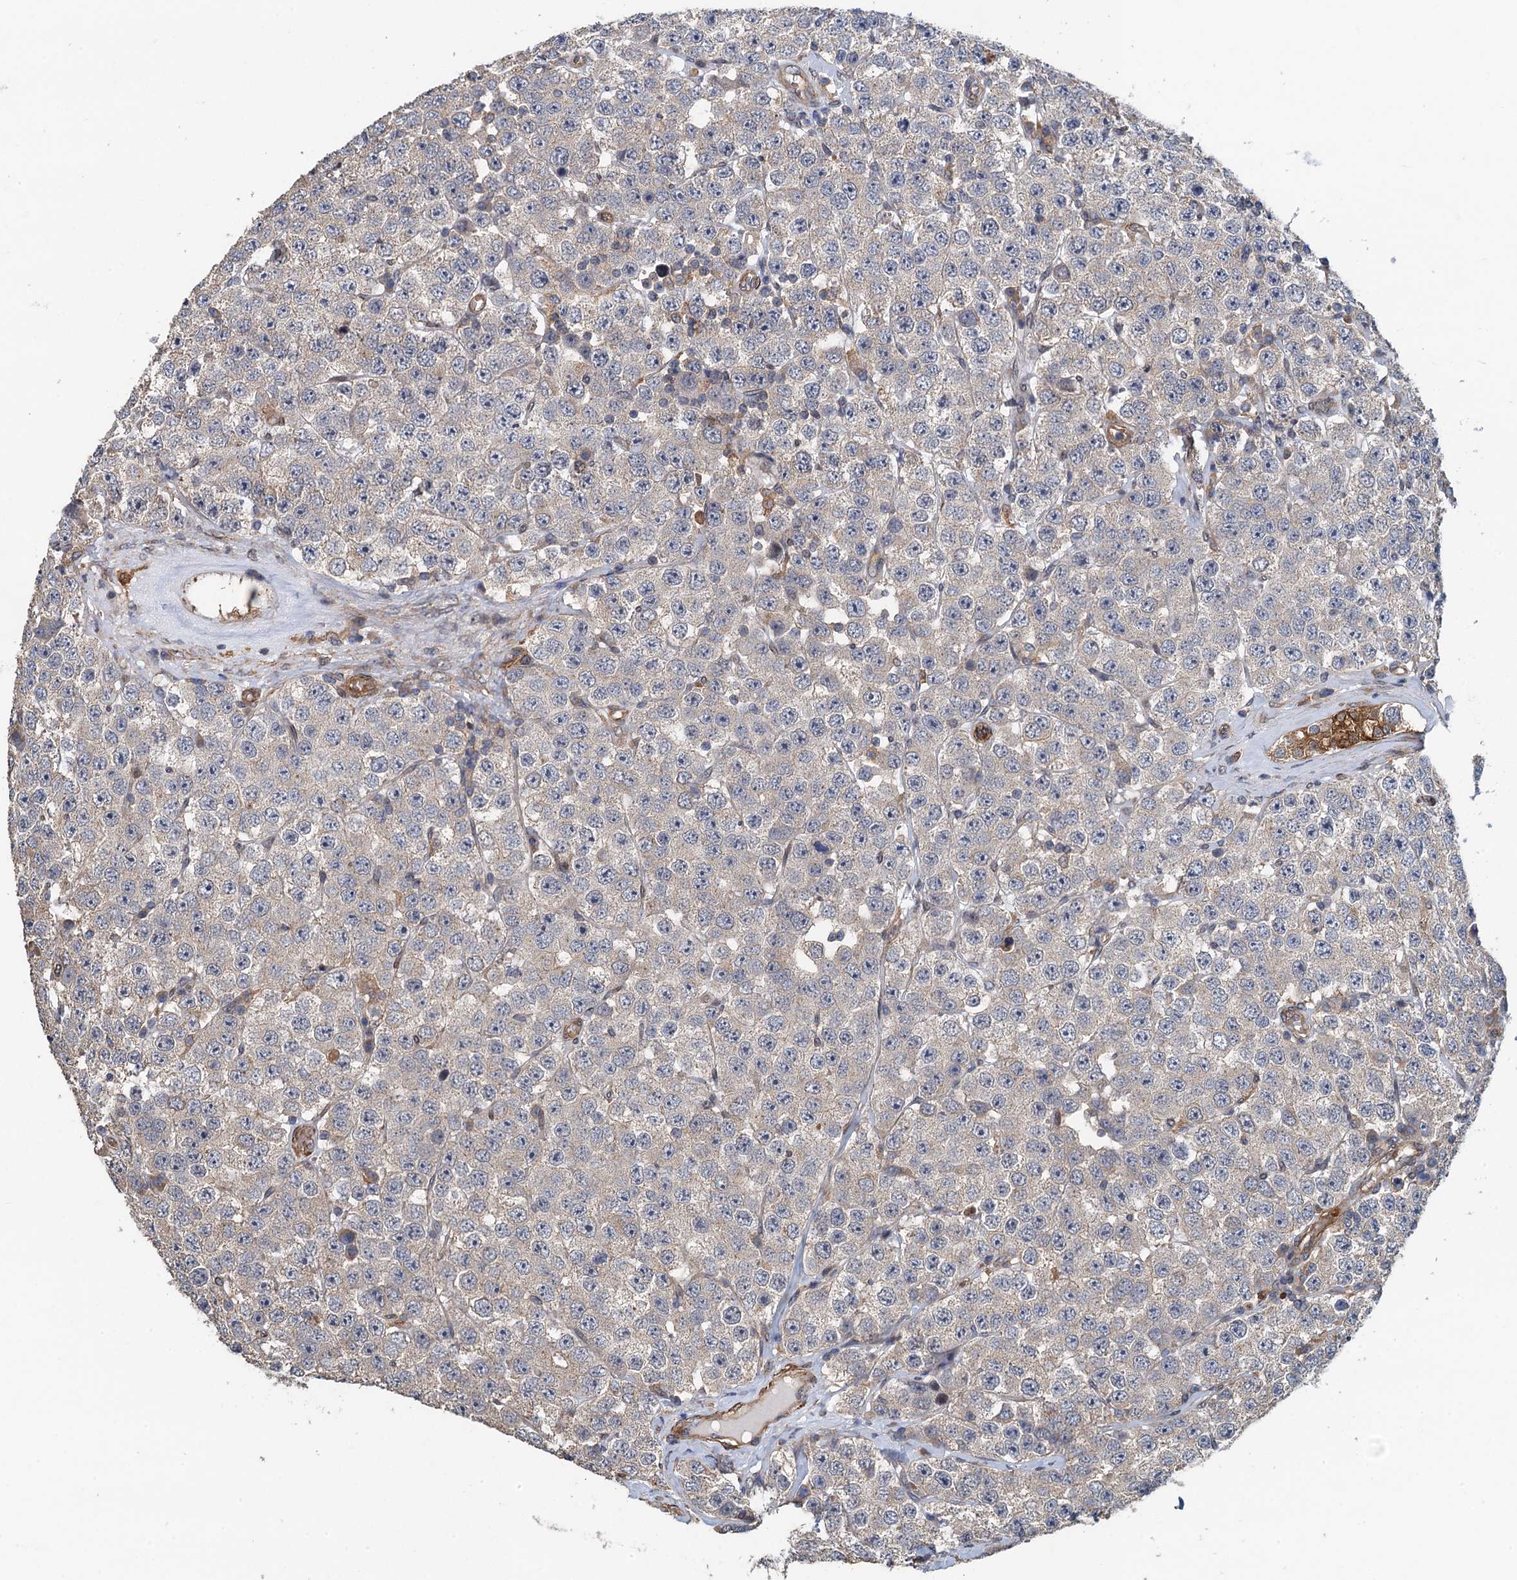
{"staining": {"intensity": "negative", "quantity": "none", "location": "none"}, "tissue": "testis cancer", "cell_type": "Tumor cells", "image_type": "cancer", "snomed": [{"axis": "morphology", "description": "Seminoma, NOS"}, {"axis": "topography", "description": "Testis"}], "caption": "A micrograph of human seminoma (testis) is negative for staining in tumor cells. (Brightfield microscopy of DAB immunohistochemistry (IHC) at high magnification).", "gene": "RSAD2", "patient": {"sex": "male", "age": 28}}